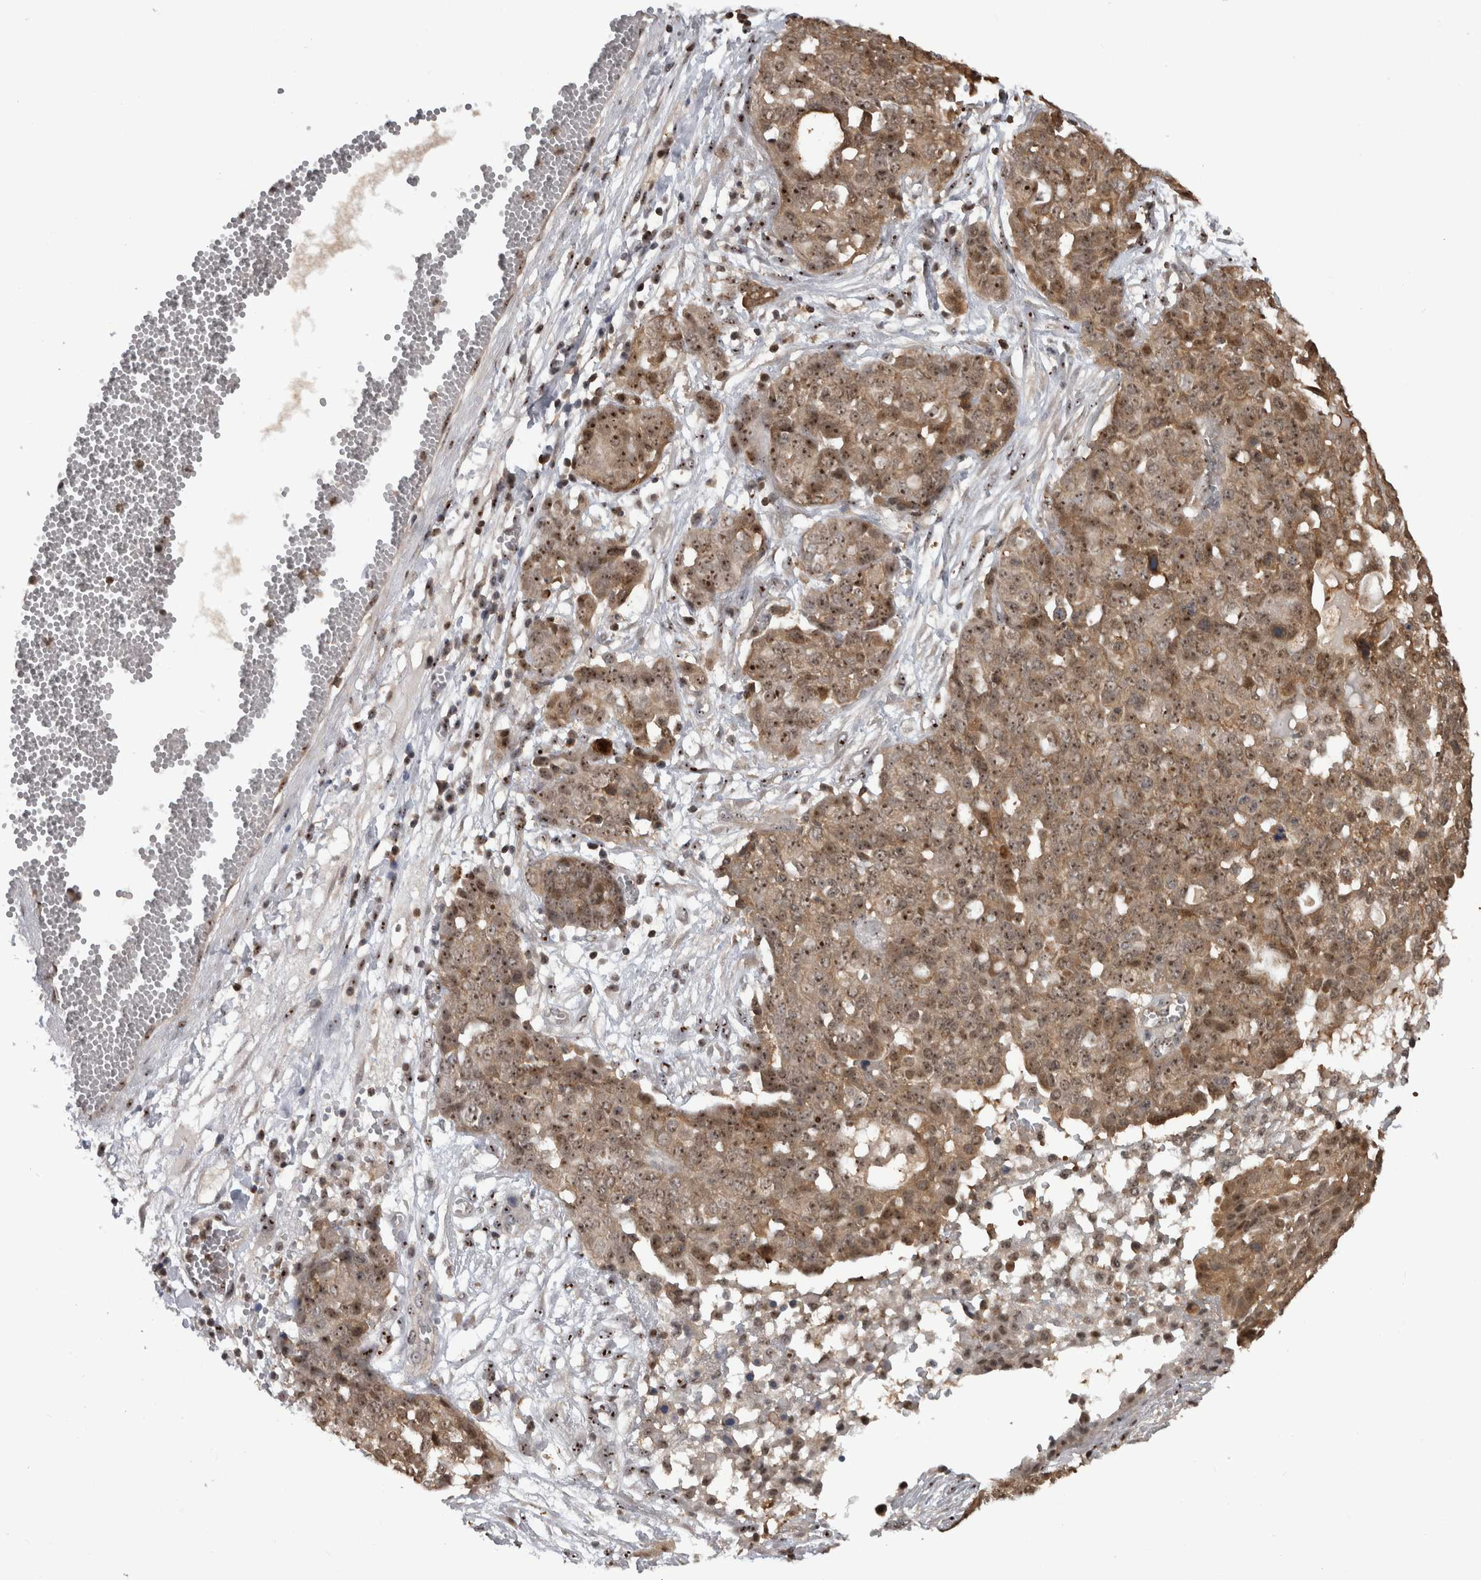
{"staining": {"intensity": "moderate", "quantity": ">75%", "location": "cytoplasmic/membranous,nuclear"}, "tissue": "ovarian cancer", "cell_type": "Tumor cells", "image_type": "cancer", "snomed": [{"axis": "morphology", "description": "Cystadenocarcinoma, serous, NOS"}, {"axis": "topography", "description": "Soft tissue"}, {"axis": "topography", "description": "Ovary"}], "caption": "Protein staining reveals moderate cytoplasmic/membranous and nuclear staining in approximately >75% of tumor cells in ovarian serous cystadenocarcinoma.", "gene": "TDRD7", "patient": {"sex": "female", "age": 57}}